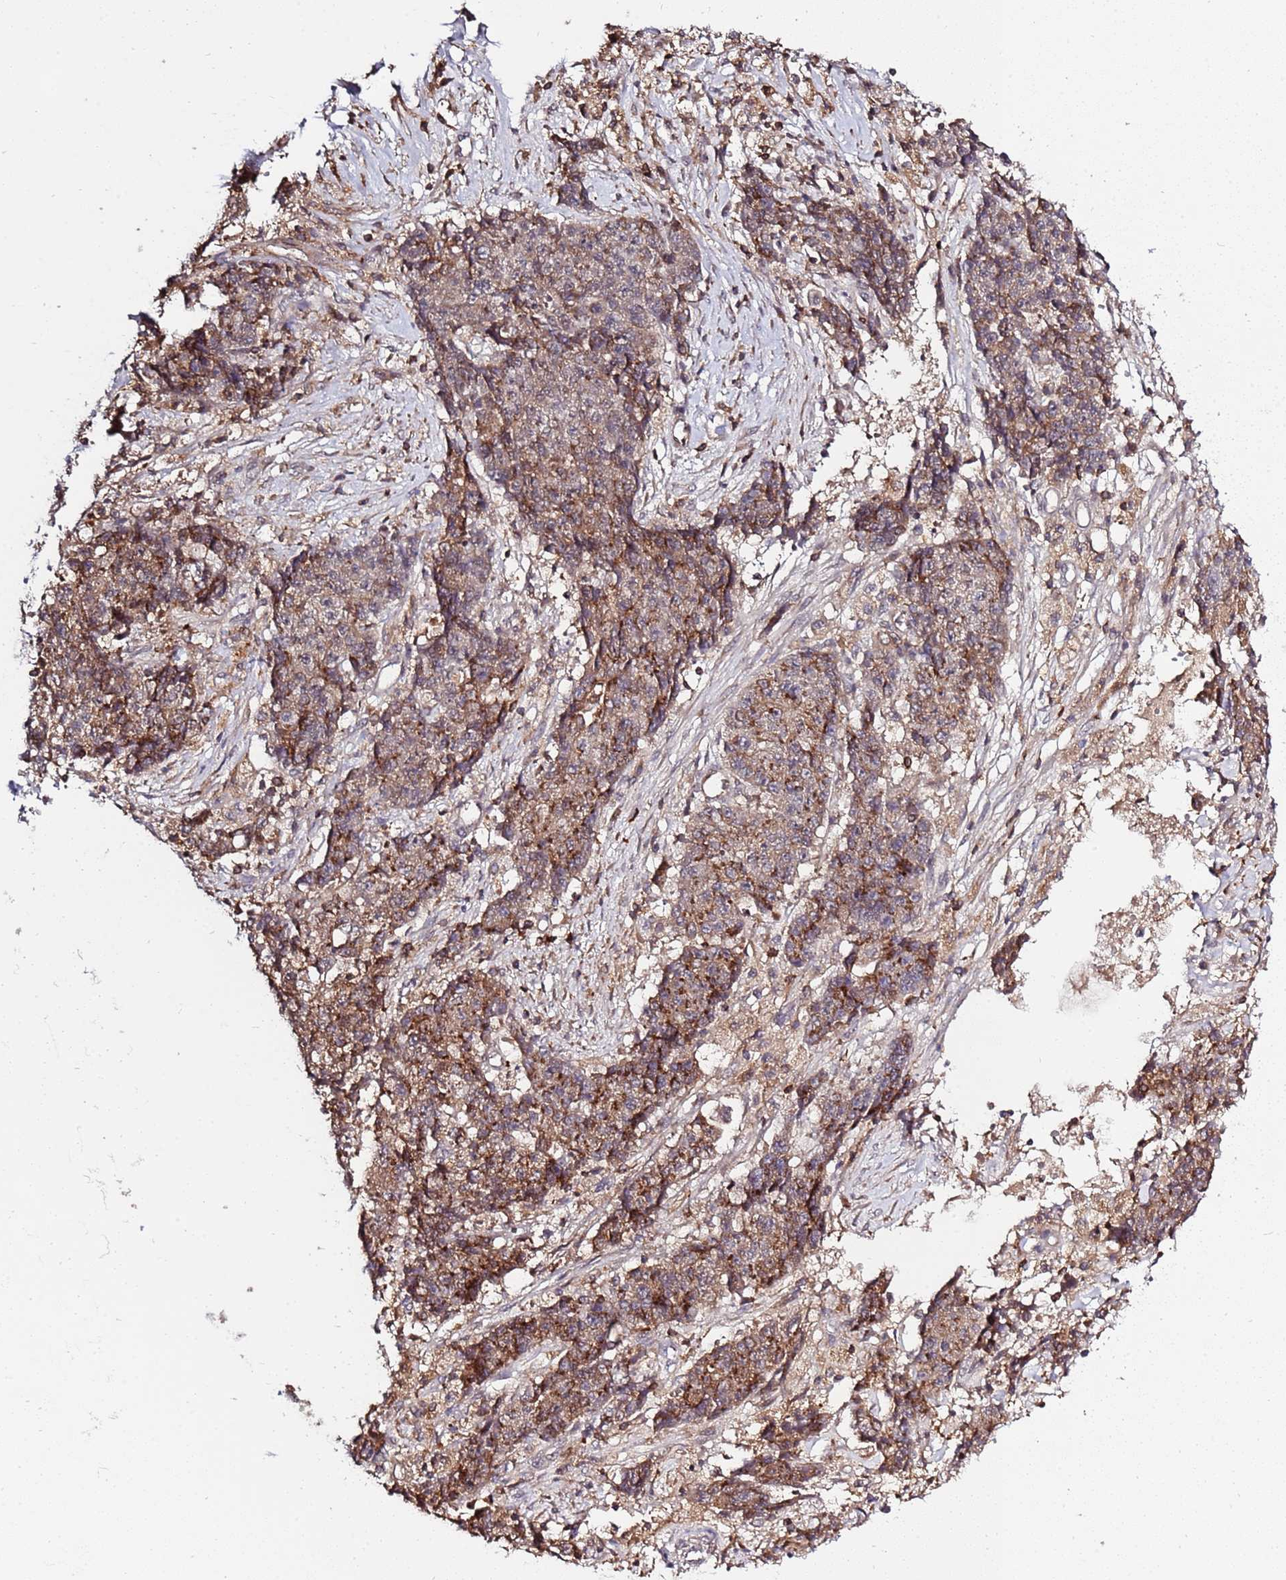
{"staining": {"intensity": "moderate", "quantity": ">75%", "location": "cytoplasmic/membranous"}, "tissue": "ovarian cancer", "cell_type": "Tumor cells", "image_type": "cancer", "snomed": [{"axis": "morphology", "description": "Carcinoma, endometroid"}, {"axis": "topography", "description": "Ovary"}], "caption": "High-magnification brightfield microscopy of ovarian cancer (endometroid carcinoma) stained with DAB (3,3'-diaminobenzidine) (brown) and counterstained with hematoxylin (blue). tumor cells exhibit moderate cytoplasmic/membranous expression is present in approximately>75% of cells.", "gene": "ZNF624", "patient": {"sex": "female", "age": 42}}